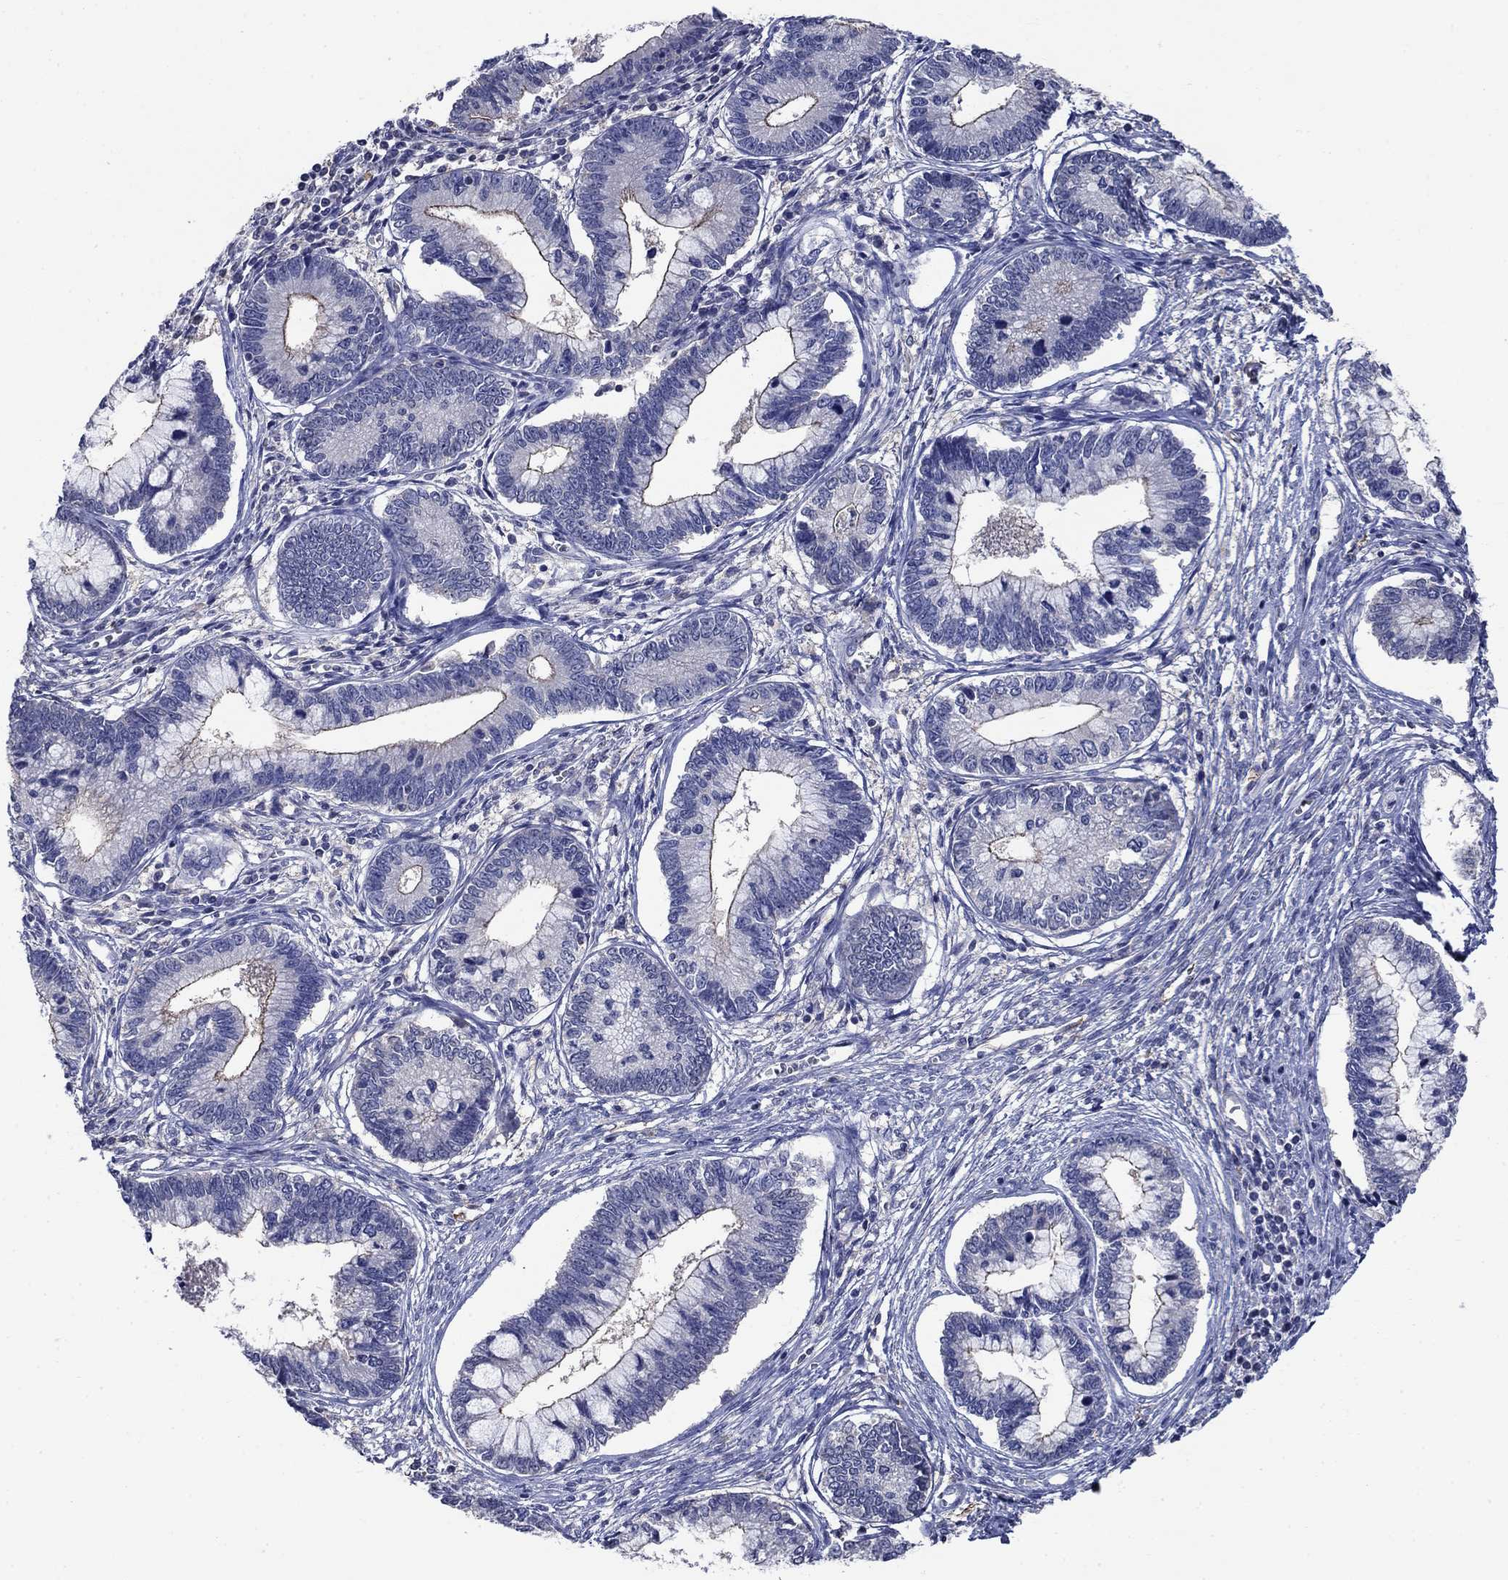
{"staining": {"intensity": "moderate", "quantity": "<25%", "location": "cytoplasmic/membranous"}, "tissue": "cervical cancer", "cell_type": "Tumor cells", "image_type": "cancer", "snomed": [{"axis": "morphology", "description": "Adenocarcinoma, NOS"}, {"axis": "topography", "description": "Cervix"}], "caption": "Immunohistochemistry (IHC) of cervical adenocarcinoma exhibits low levels of moderate cytoplasmic/membranous positivity in about <25% of tumor cells.", "gene": "FLNC", "patient": {"sex": "female", "age": 44}}